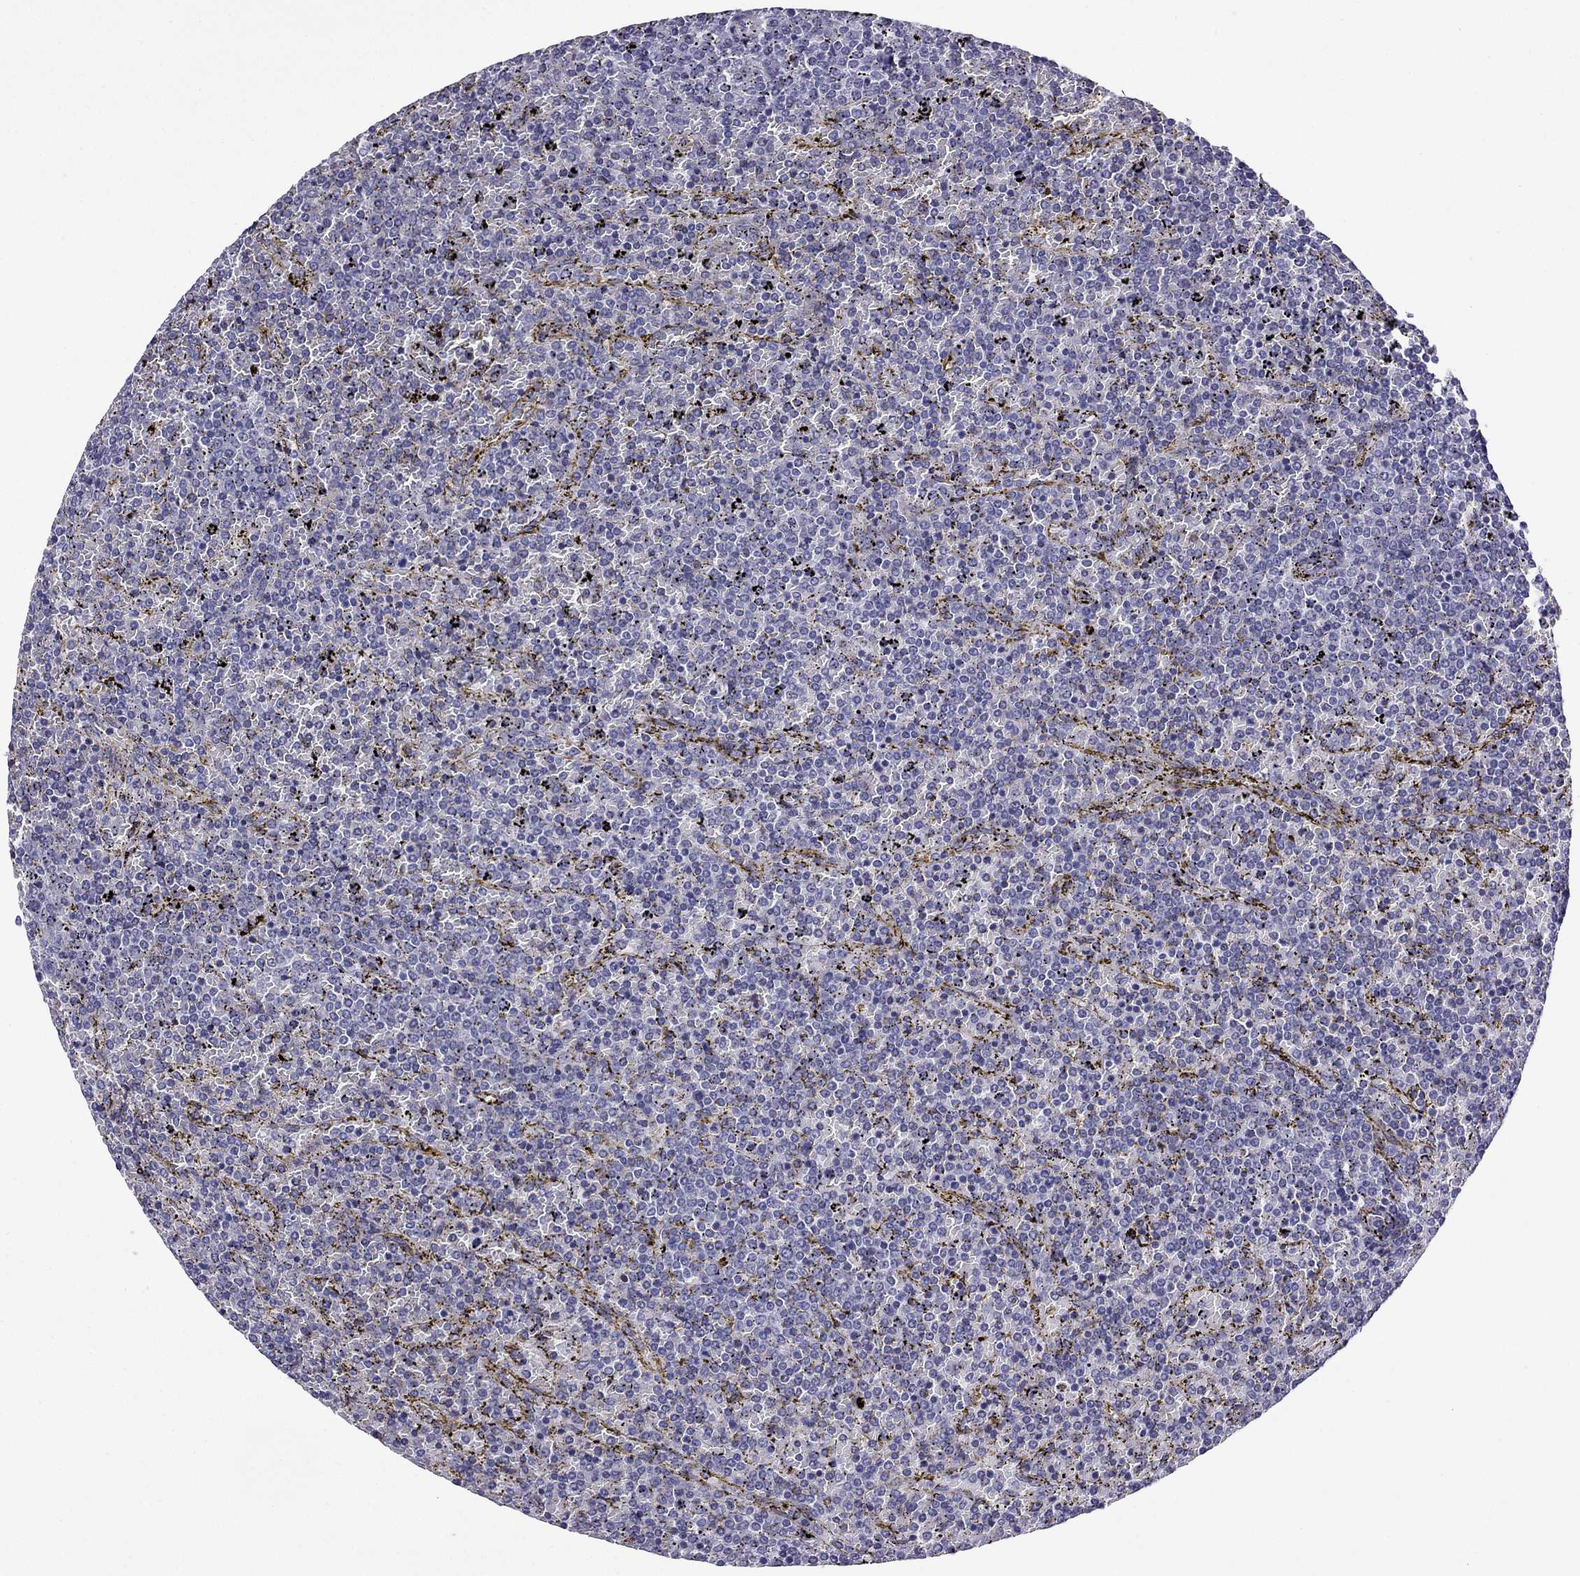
{"staining": {"intensity": "negative", "quantity": "none", "location": "none"}, "tissue": "lymphoma", "cell_type": "Tumor cells", "image_type": "cancer", "snomed": [{"axis": "morphology", "description": "Malignant lymphoma, non-Hodgkin's type, Low grade"}, {"axis": "topography", "description": "Spleen"}], "caption": "Immunohistochemistry (IHC) photomicrograph of neoplastic tissue: malignant lymphoma, non-Hodgkin's type (low-grade) stained with DAB exhibits no significant protein expression in tumor cells.", "gene": "KCNJ10", "patient": {"sex": "female", "age": 77}}